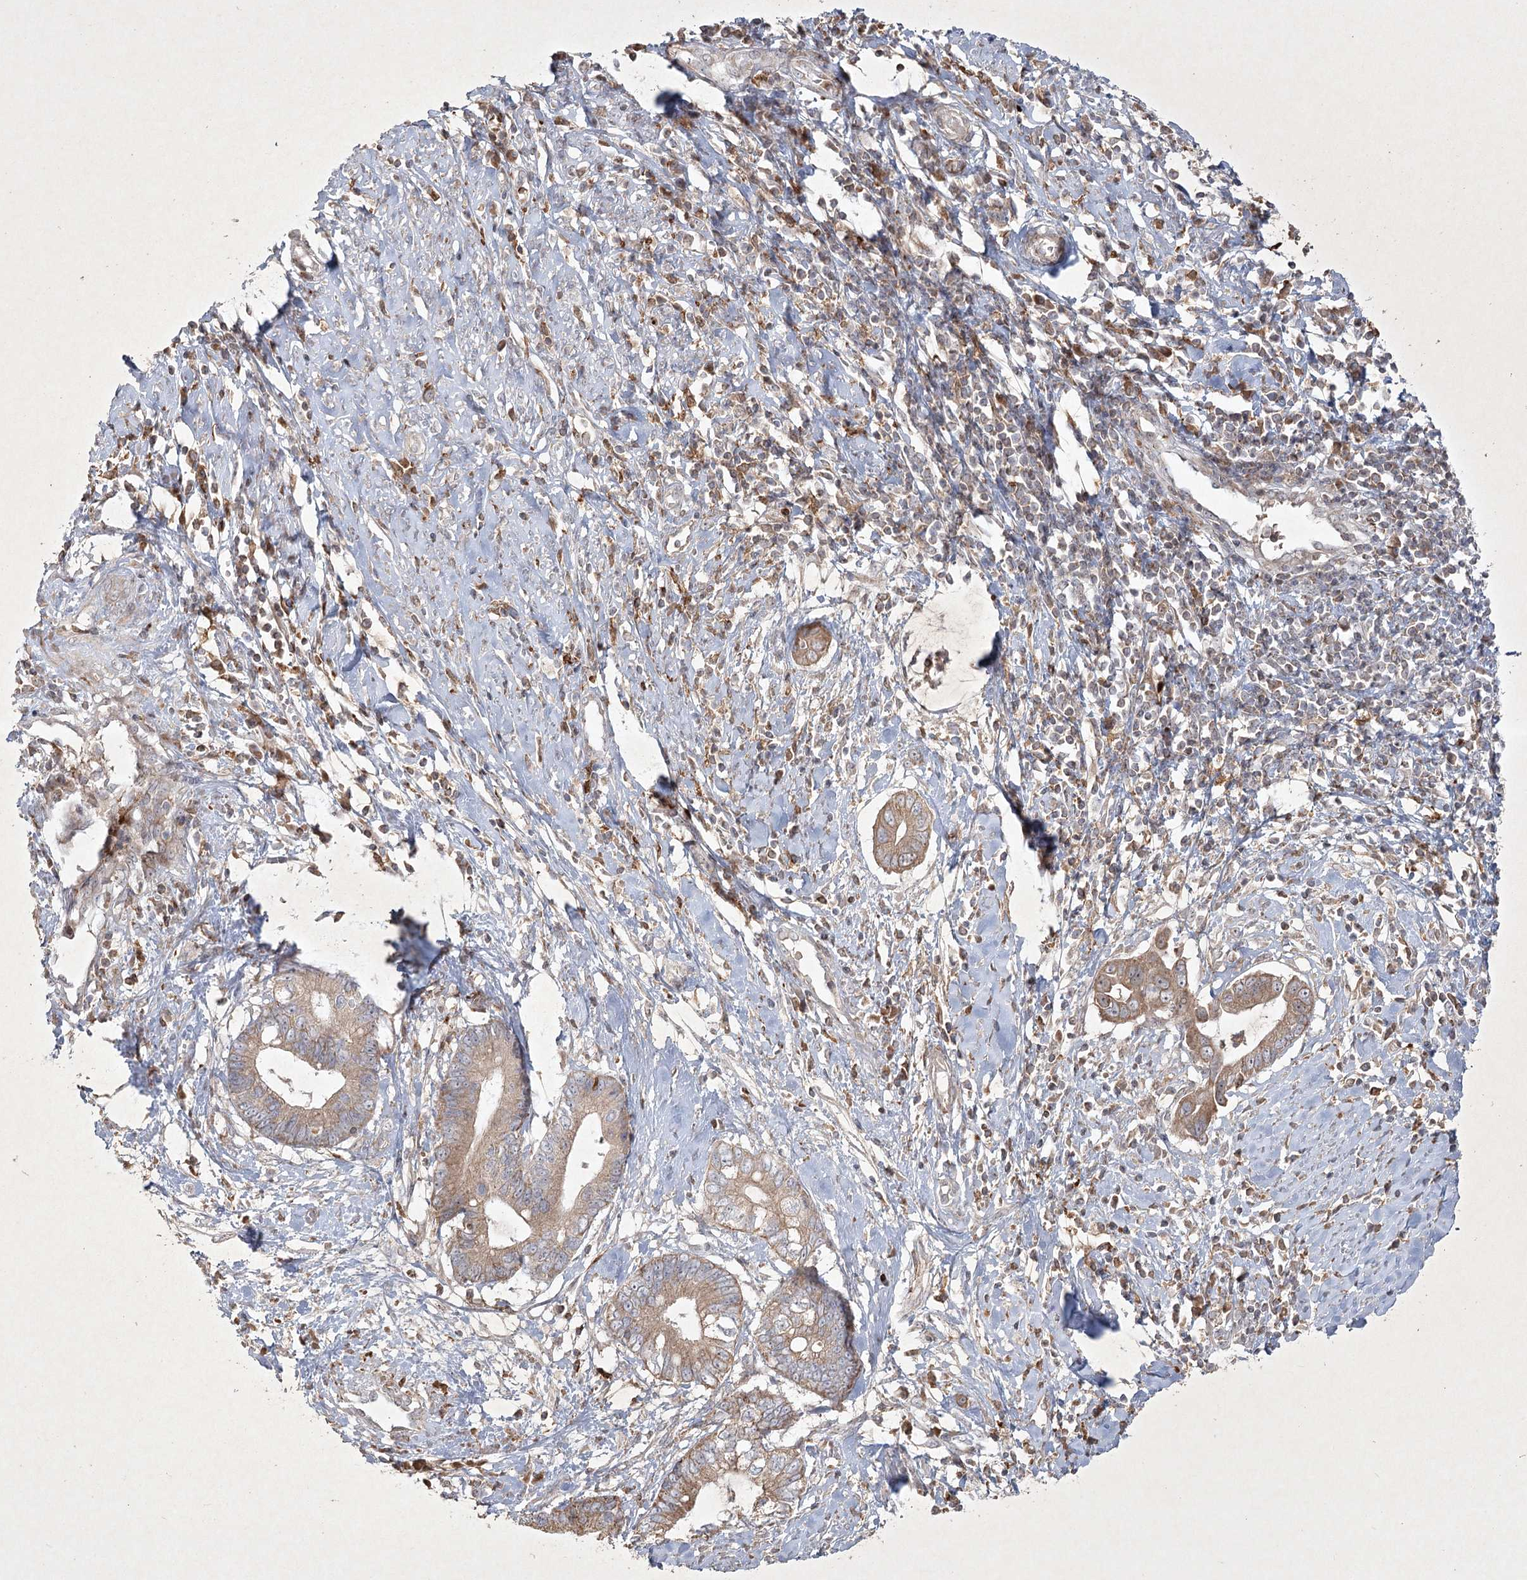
{"staining": {"intensity": "moderate", "quantity": ">75%", "location": "cytoplasmic/membranous"}, "tissue": "cervical cancer", "cell_type": "Tumor cells", "image_type": "cancer", "snomed": [{"axis": "morphology", "description": "Adenocarcinoma, NOS"}, {"axis": "topography", "description": "Cervix"}], "caption": "Tumor cells show medium levels of moderate cytoplasmic/membranous positivity in about >75% of cells in human adenocarcinoma (cervical).", "gene": "KBTBD4", "patient": {"sex": "female", "age": 44}}